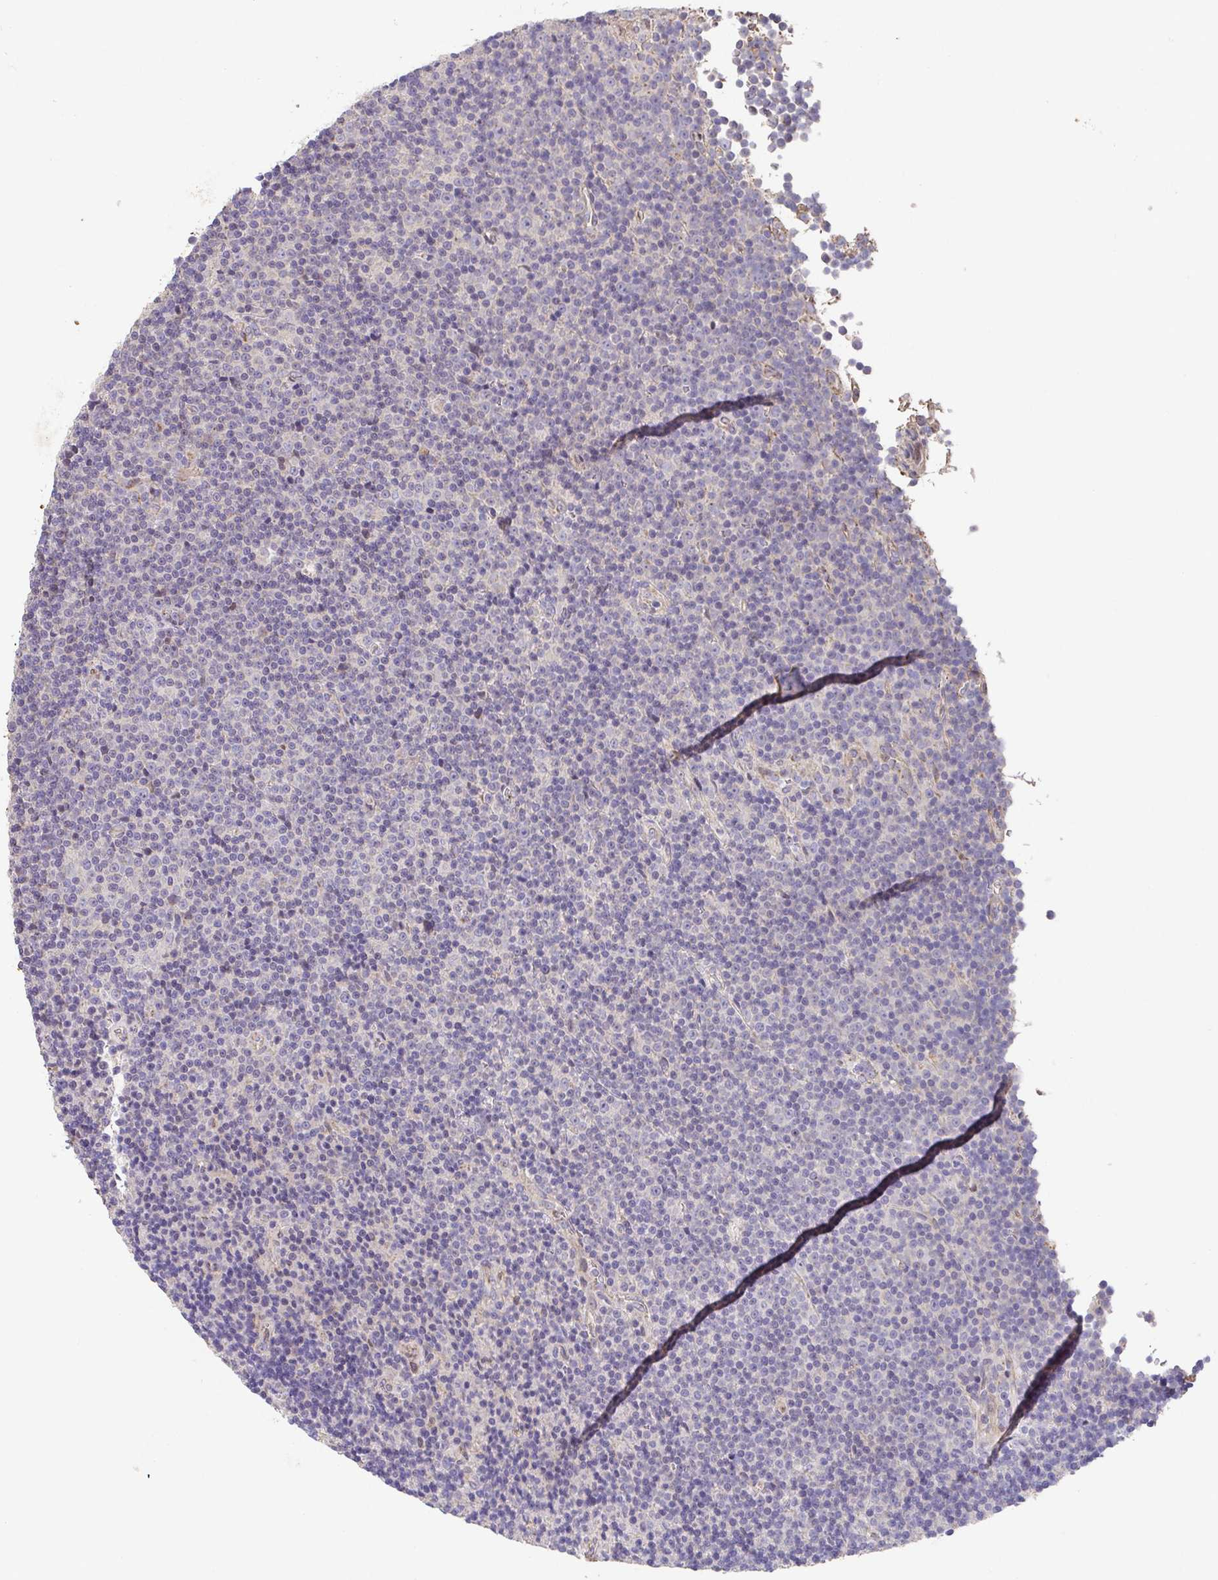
{"staining": {"intensity": "negative", "quantity": "none", "location": "none"}, "tissue": "lymphoma", "cell_type": "Tumor cells", "image_type": "cancer", "snomed": [{"axis": "morphology", "description": "Malignant lymphoma, non-Hodgkin's type, Low grade"}, {"axis": "topography", "description": "Lymph node"}], "caption": "An image of human low-grade malignant lymphoma, non-Hodgkin's type is negative for staining in tumor cells.", "gene": "RUNDC3B", "patient": {"sex": "female", "age": 67}}